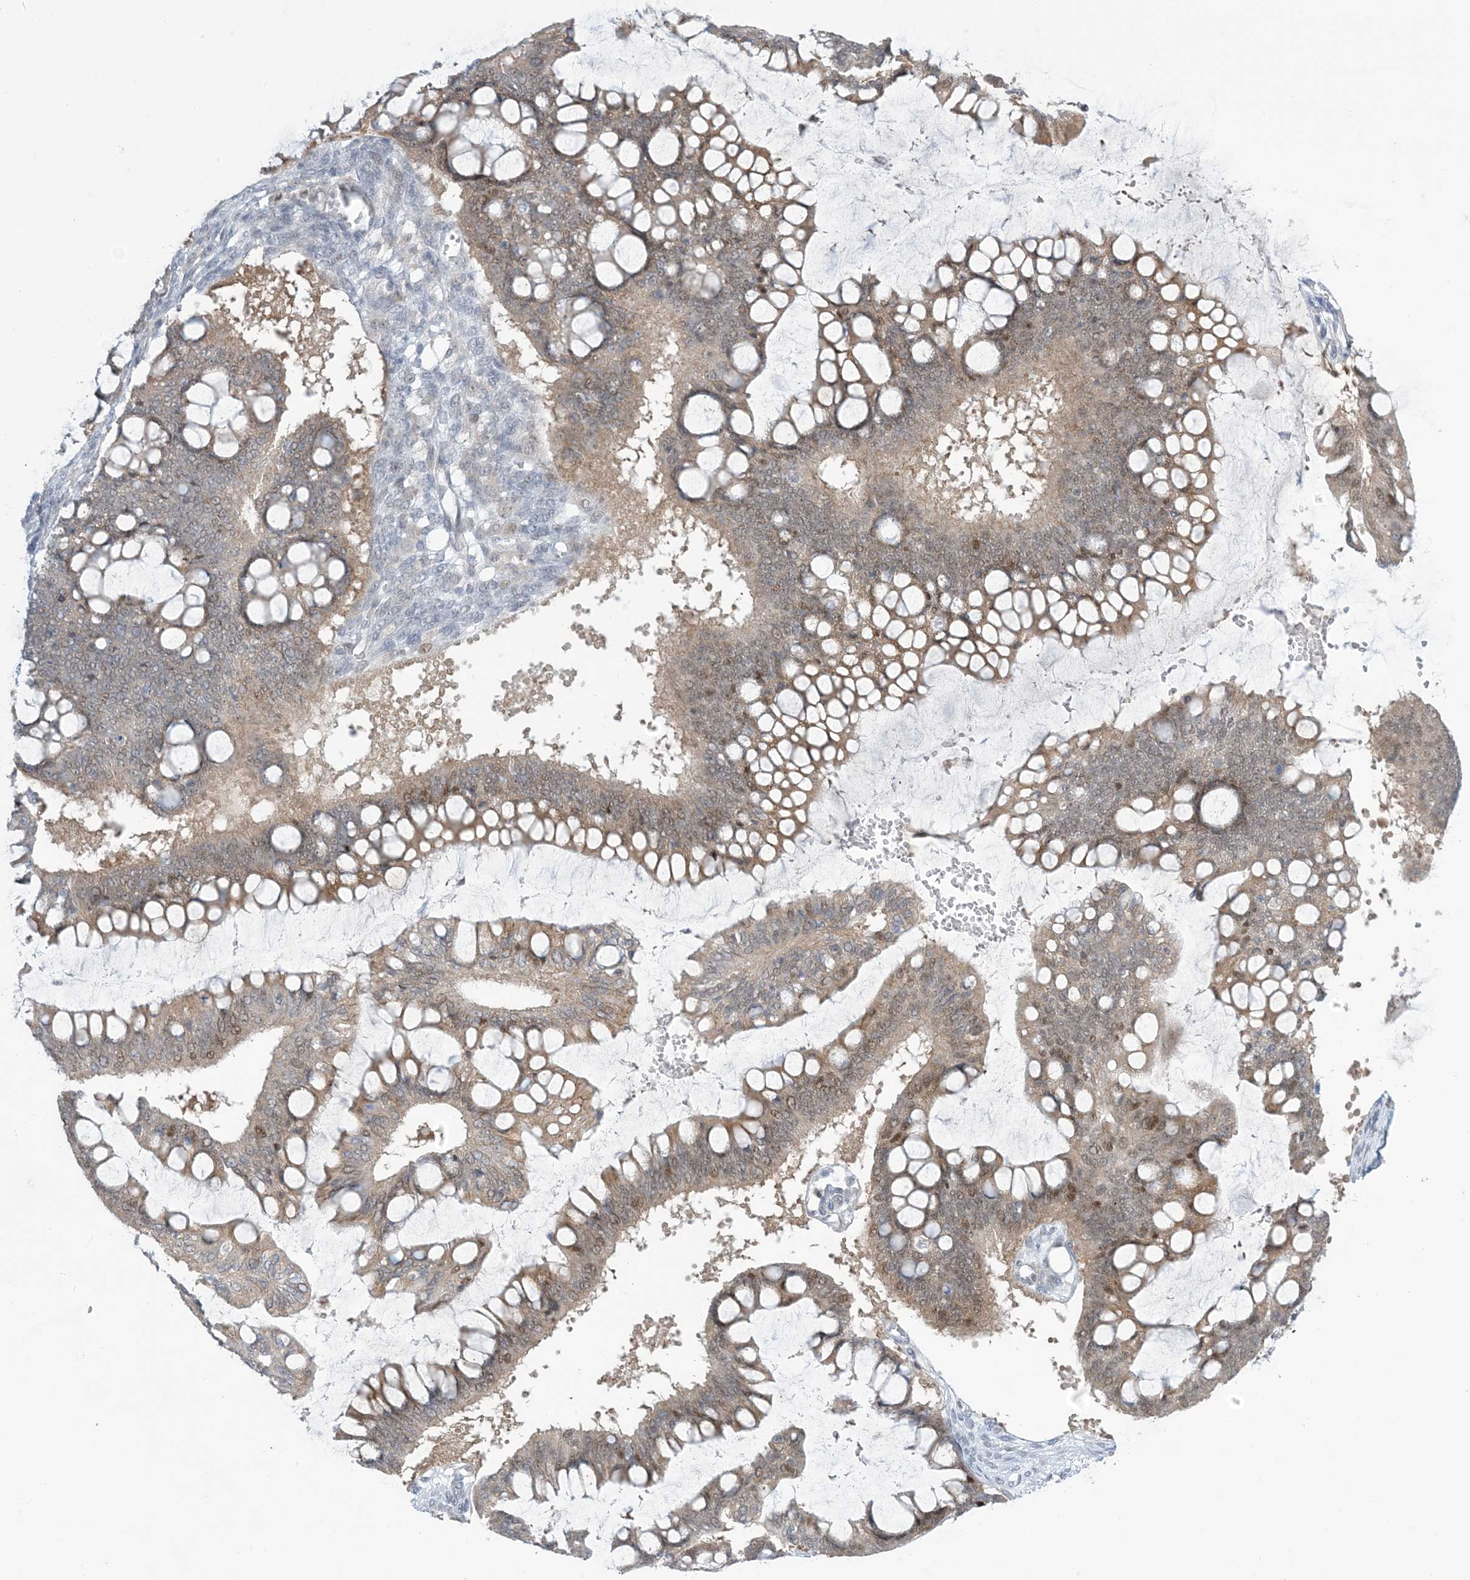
{"staining": {"intensity": "weak", "quantity": ">75%", "location": "cytoplasmic/membranous,nuclear"}, "tissue": "ovarian cancer", "cell_type": "Tumor cells", "image_type": "cancer", "snomed": [{"axis": "morphology", "description": "Cystadenocarcinoma, mucinous, NOS"}, {"axis": "topography", "description": "Ovary"}], "caption": "Protein staining of ovarian mucinous cystadenocarcinoma tissue demonstrates weak cytoplasmic/membranous and nuclear staining in about >75% of tumor cells.", "gene": "TFPT", "patient": {"sex": "female", "age": 73}}